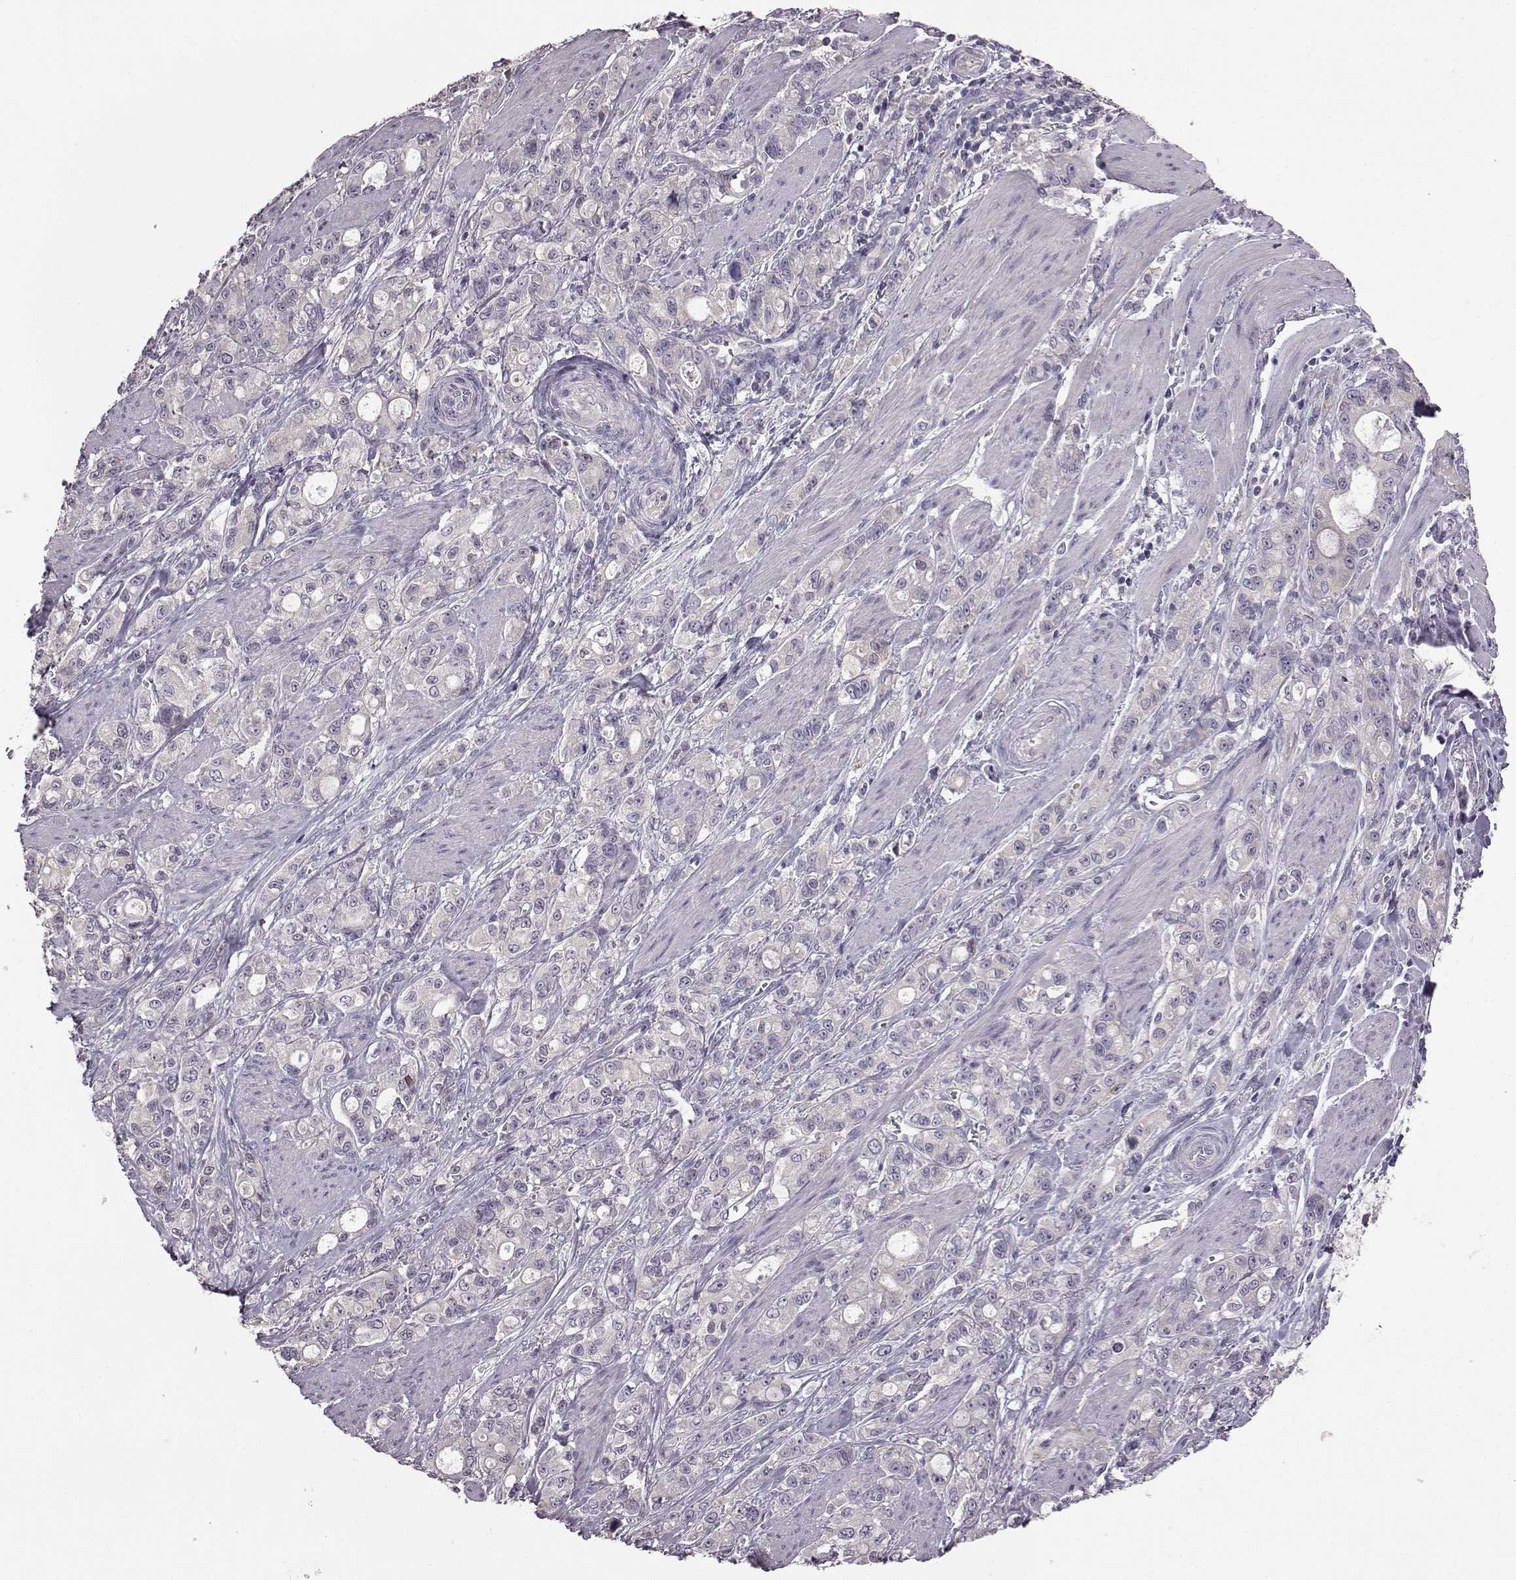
{"staining": {"intensity": "negative", "quantity": "none", "location": "none"}, "tissue": "stomach cancer", "cell_type": "Tumor cells", "image_type": "cancer", "snomed": [{"axis": "morphology", "description": "Adenocarcinoma, NOS"}, {"axis": "topography", "description": "Stomach"}], "caption": "Tumor cells show no significant protein positivity in stomach adenocarcinoma.", "gene": "ADGRG2", "patient": {"sex": "male", "age": 63}}